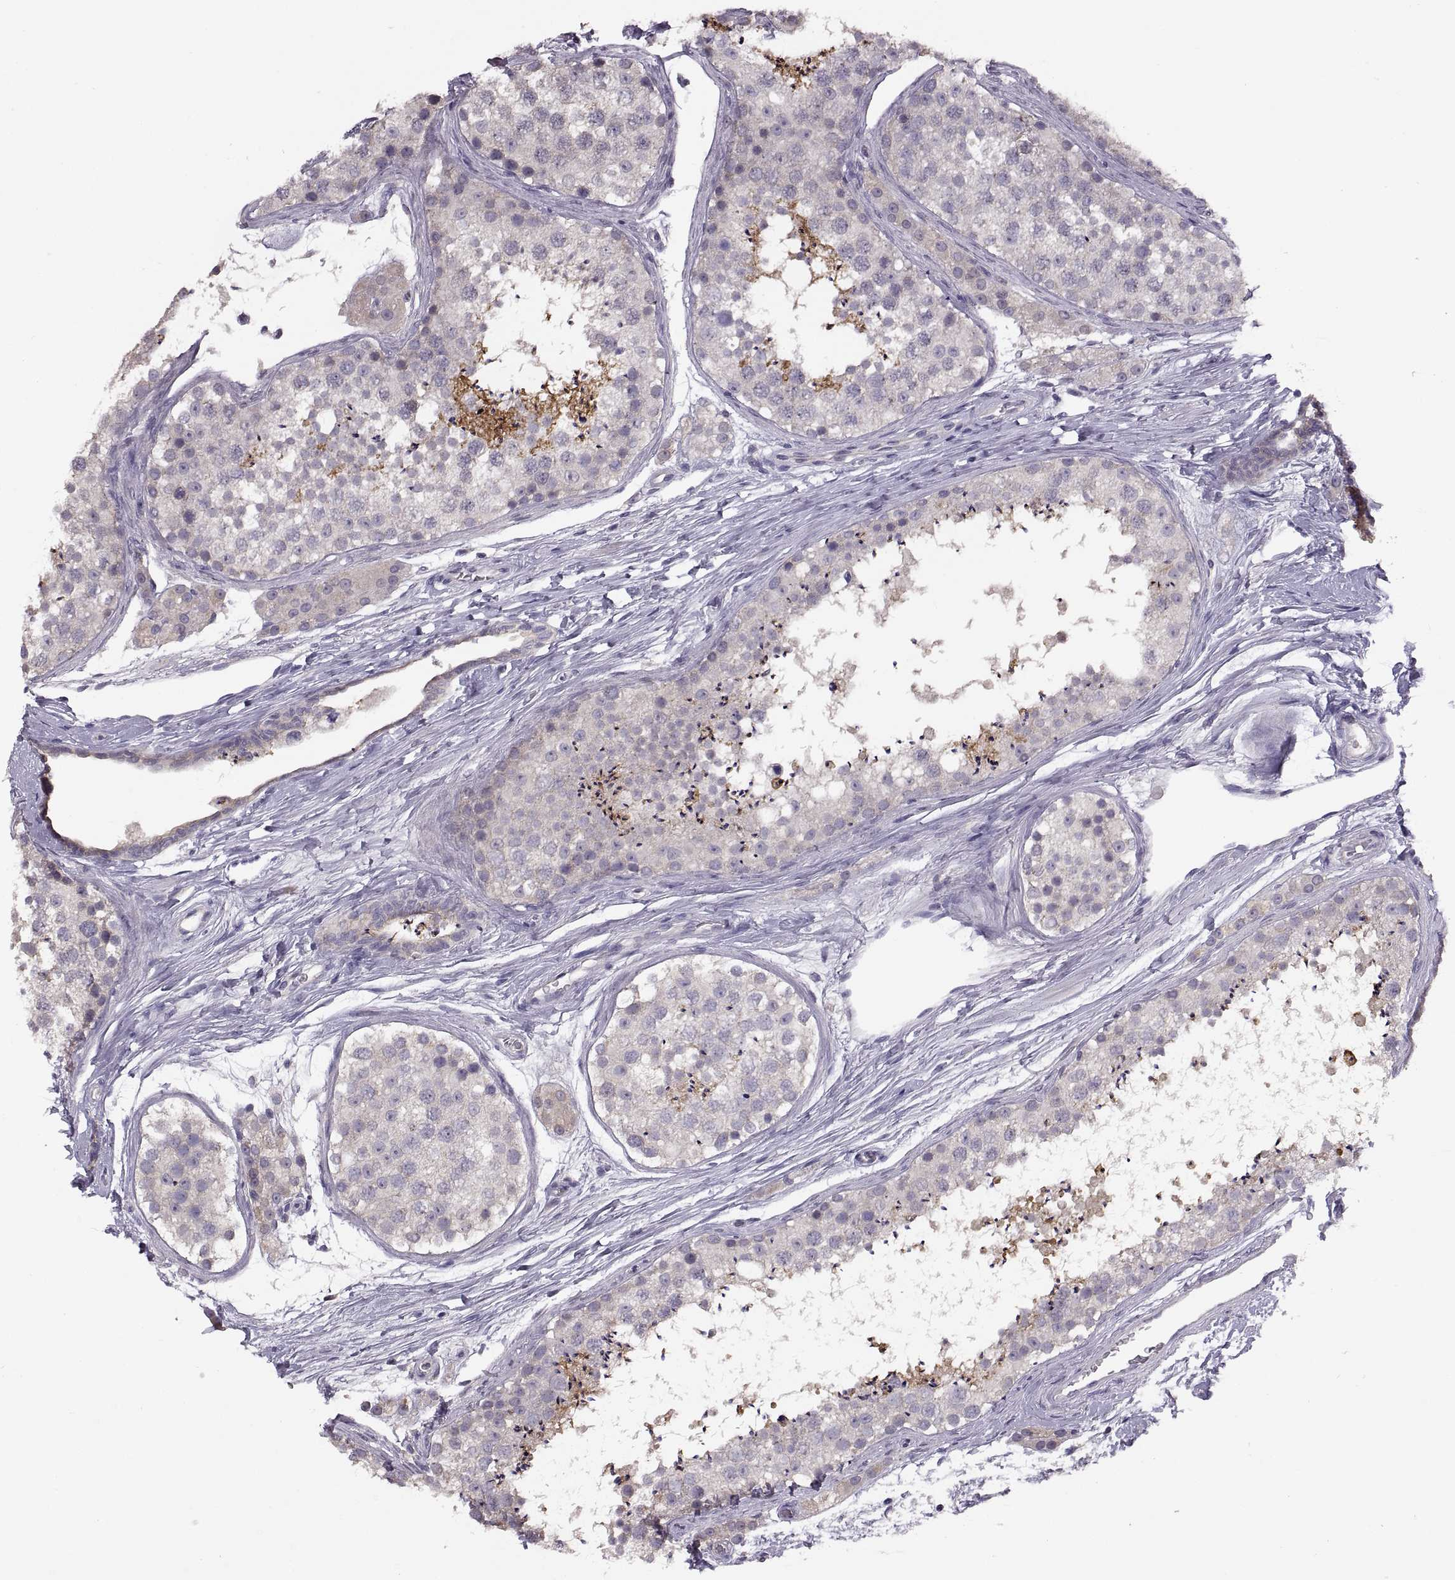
{"staining": {"intensity": "strong", "quantity": "25%-75%", "location": "cytoplasmic/membranous"}, "tissue": "testis", "cell_type": "Cells in seminiferous ducts", "image_type": "normal", "snomed": [{"axis": "morphology", "description": "Normal tissue, NOS"}, {"axis": "topography", "description": "Testis"}], "caption": "Testis stained with IHC exhibits strong cytoplasmic/membranous staining in approximately 25%-75% of cells in seminiferous ducts.", "gene": "ACSBG2", "patient": {"sex": "male", "age": 41}}